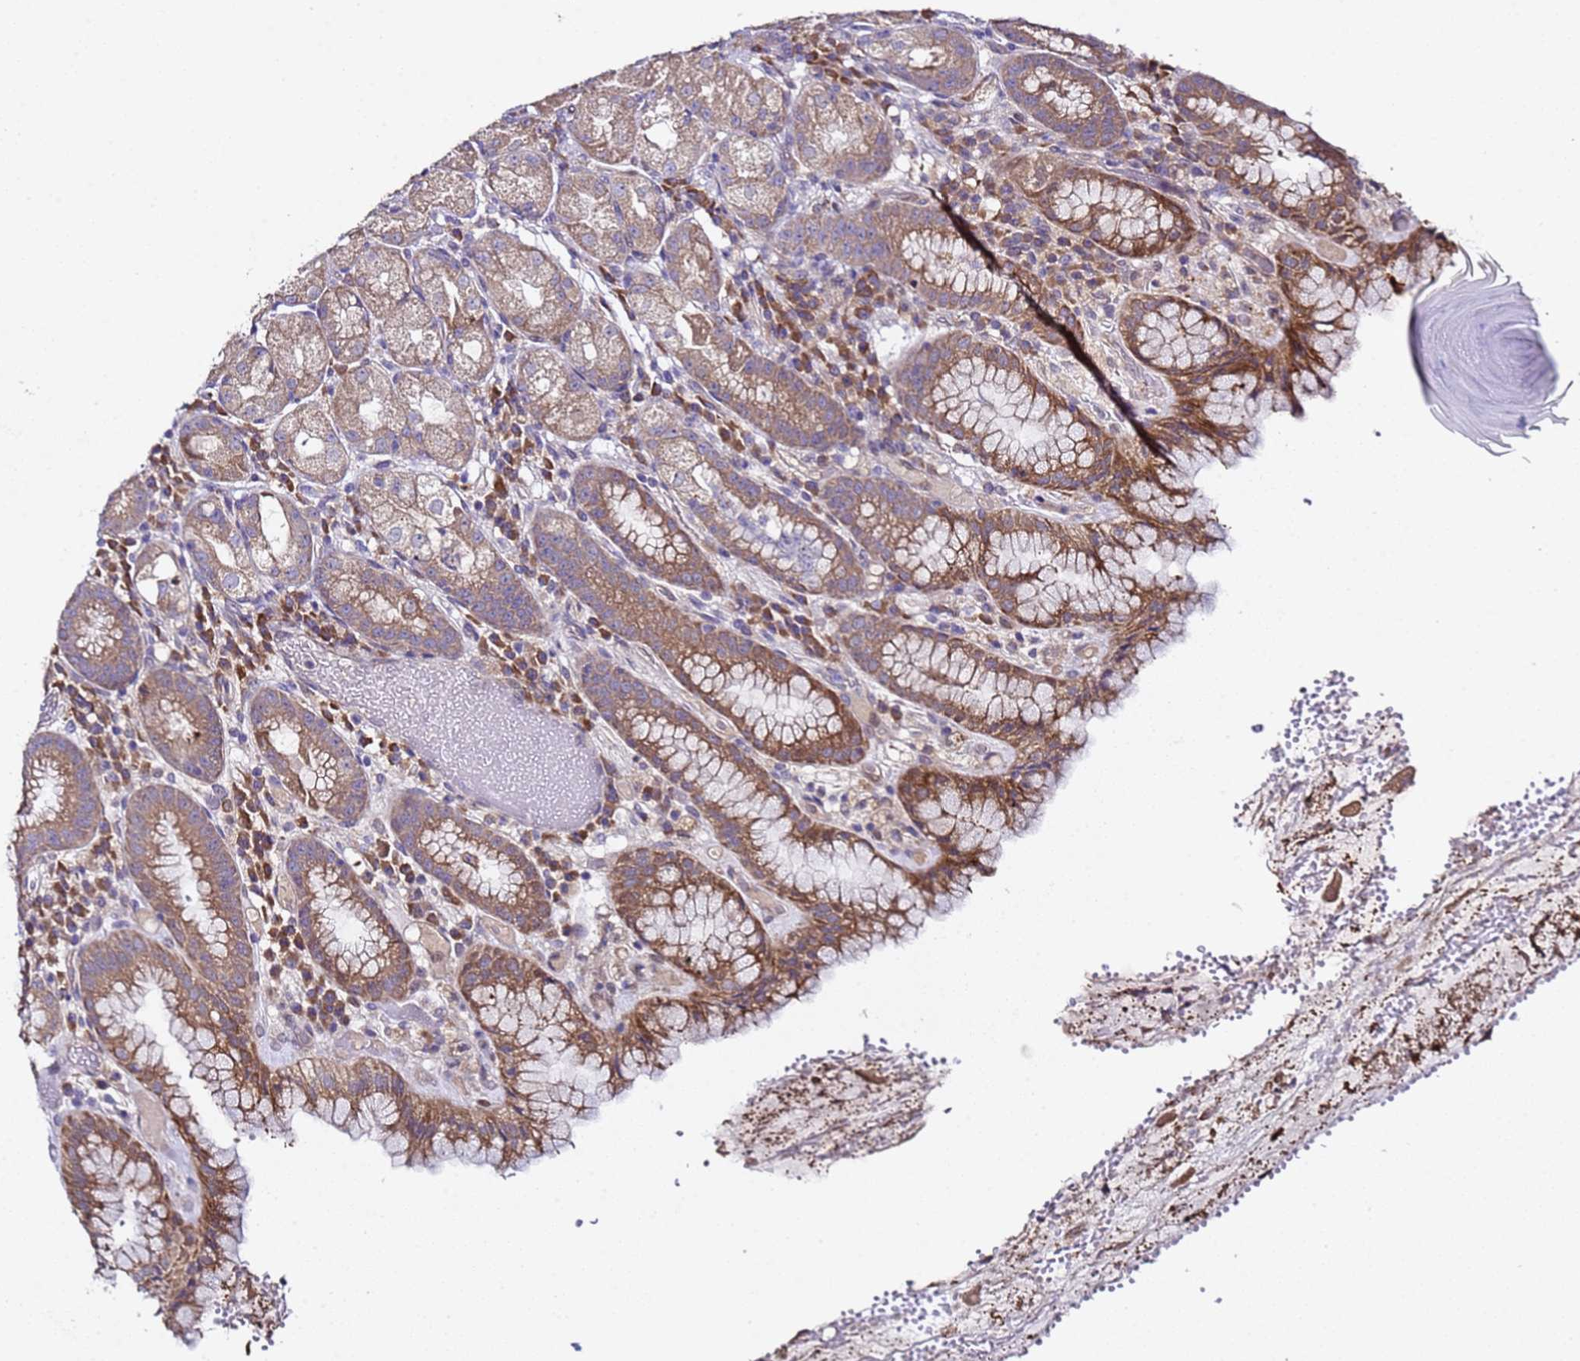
{"staining": {"intensity": "moderate", "quantity": "25%-75%", "location": "cytoplasmic/membranous"}, "tissue": "stomach", "cell_type": "Glandular cells", "image_type": "normal", "snomed": [{"axis": "morphology", "description": "Normal tissue, NOS"}, {"axis": "topography", "description": "Stomach, upper"}], "caption": "This histopathology image displays immunohistochemistry (IHC) staining of normal stomach, with medium moderate cytoplasmic/membranous positivity in approximately 25%-75% of glandular cells.", "gene": "ALG3", "patient": {"sex": "male", "age": 52}}